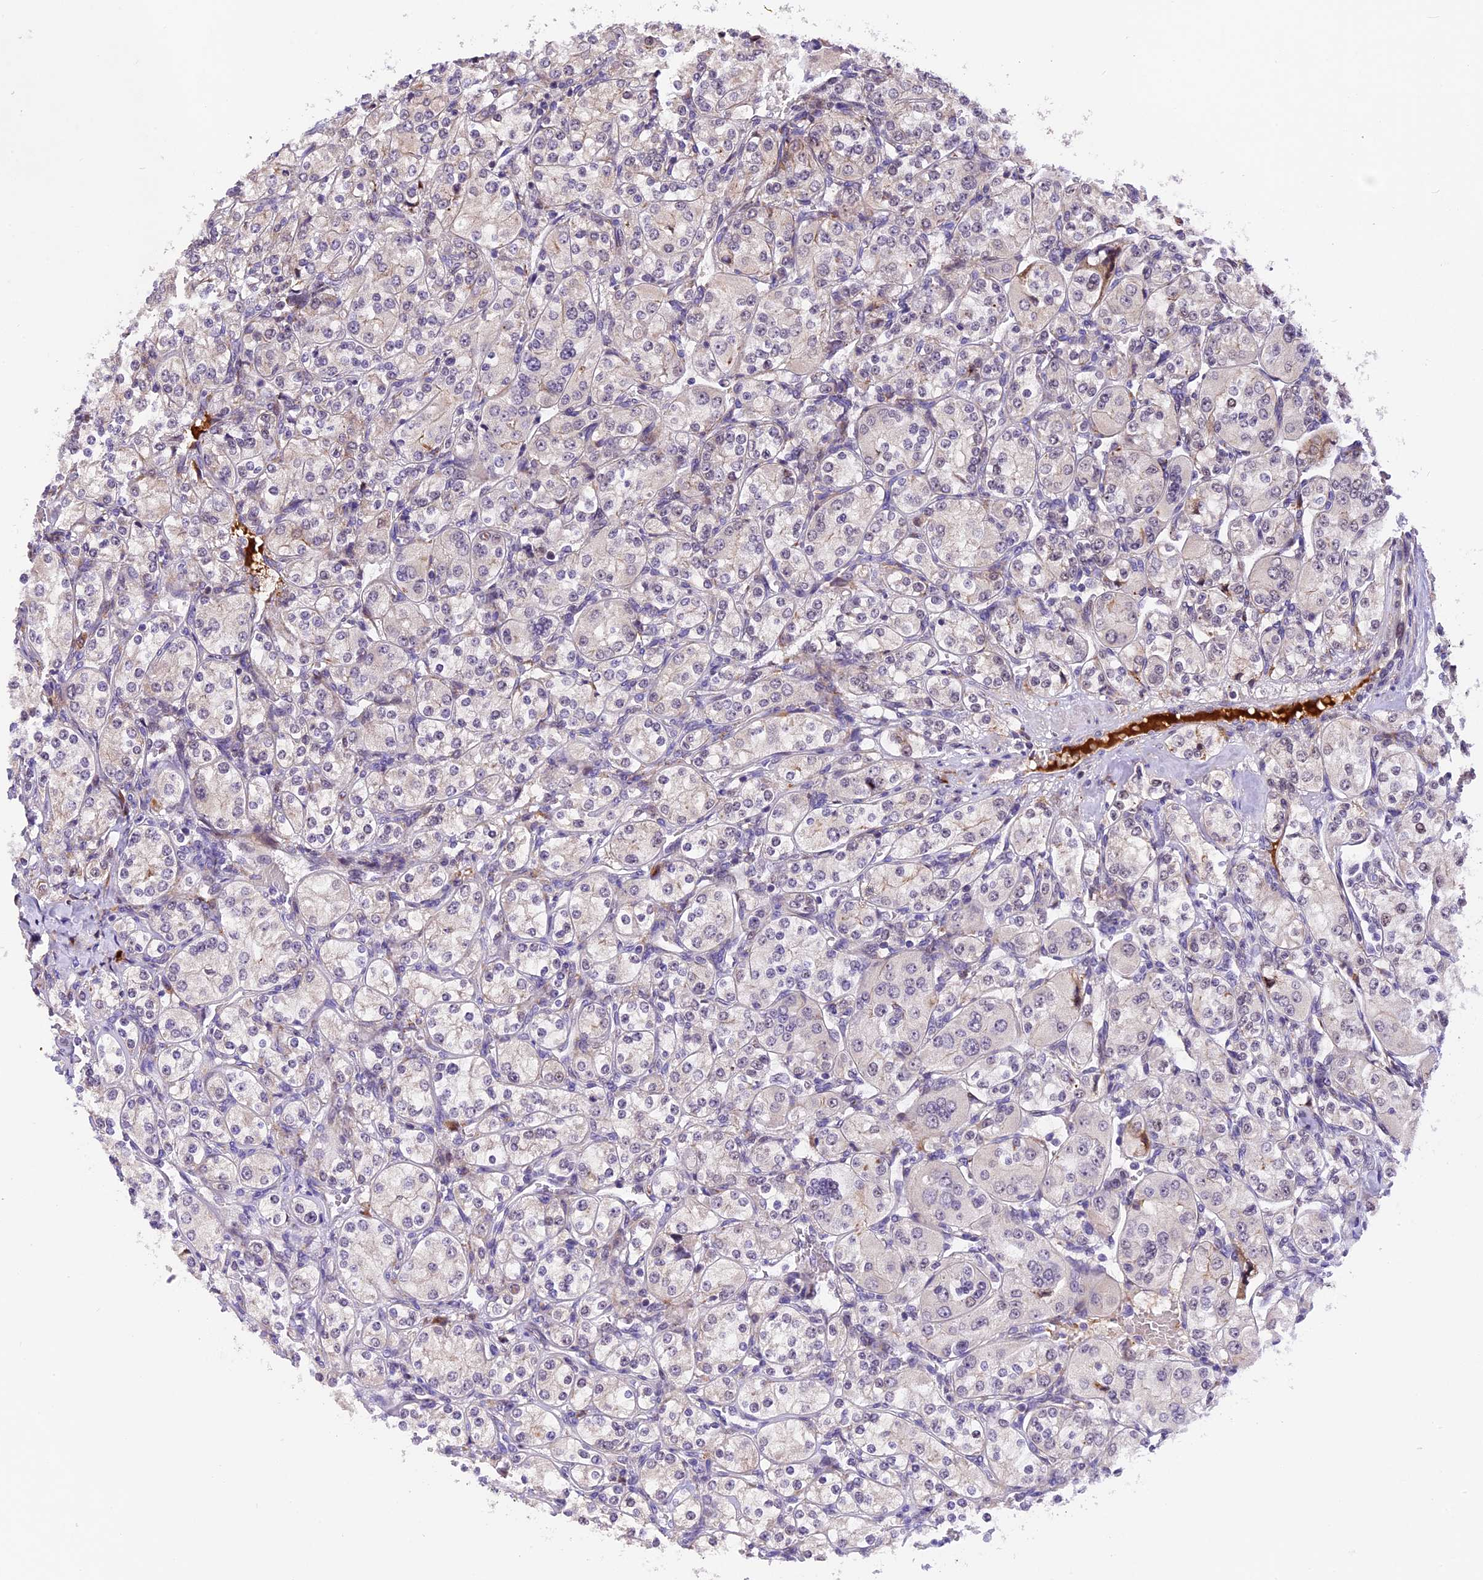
{"staining": {"intensity": "negative", "quantity": "none", "location": "none"}, "tissue": "renal cancer", "cell_type": "Tumor cells", "image_type": "cancer", "snomed": [{"axis": "morphology", "description": "Adenocarcinoma, NOS"}, {"axis": "topography", "description": "Kidney"}], "caption": "Protein analysis of renal adenocarcinoma shows no significant positivity in tumor cells.", "gene": "FBXO45", "patient": {"sex": "male", "age": 77}}